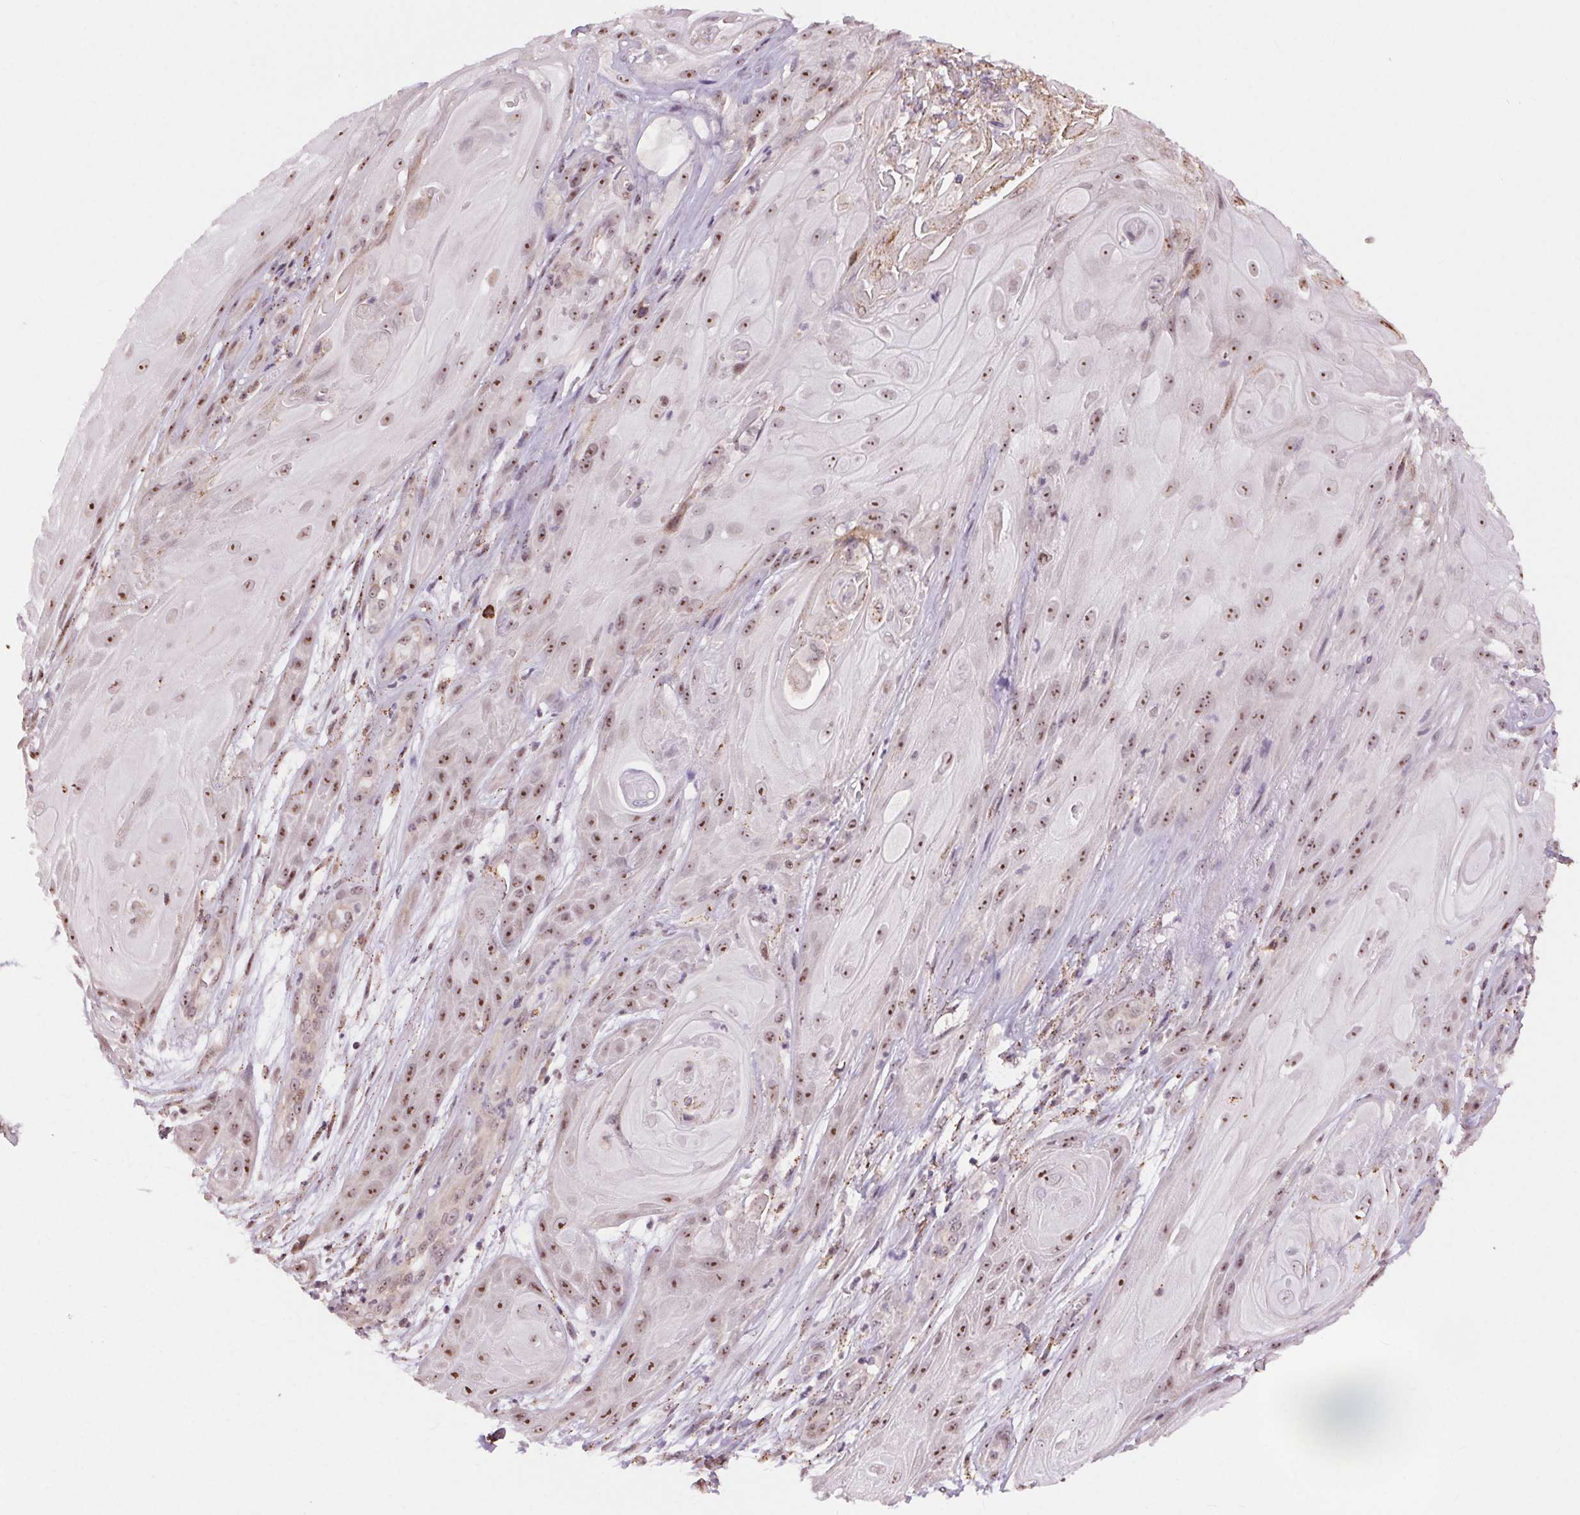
{"staining": {"intensity": "moderate", "quantity": ">75%", "location": "nuclear"}, "tissue": "skin cancer", "cell_type": "Tumor cells", "image_type": "cancer", "snomed": [{"axis": "morphology", "description": "Squamous cell carcinoma, NOS"}, {"axis": "topography", "description": "Skin"}], "caption": "Immunohistochemistry photomicrograph of human skin cancer (squamous cell carcinoma) stained for a protein (brown), which demonstrates medium levels of moderate nuclear staining in approximately >75% of tumor cells.", "gene": "CHMP4B", "patient": {"sex": "male", "age": 62}}